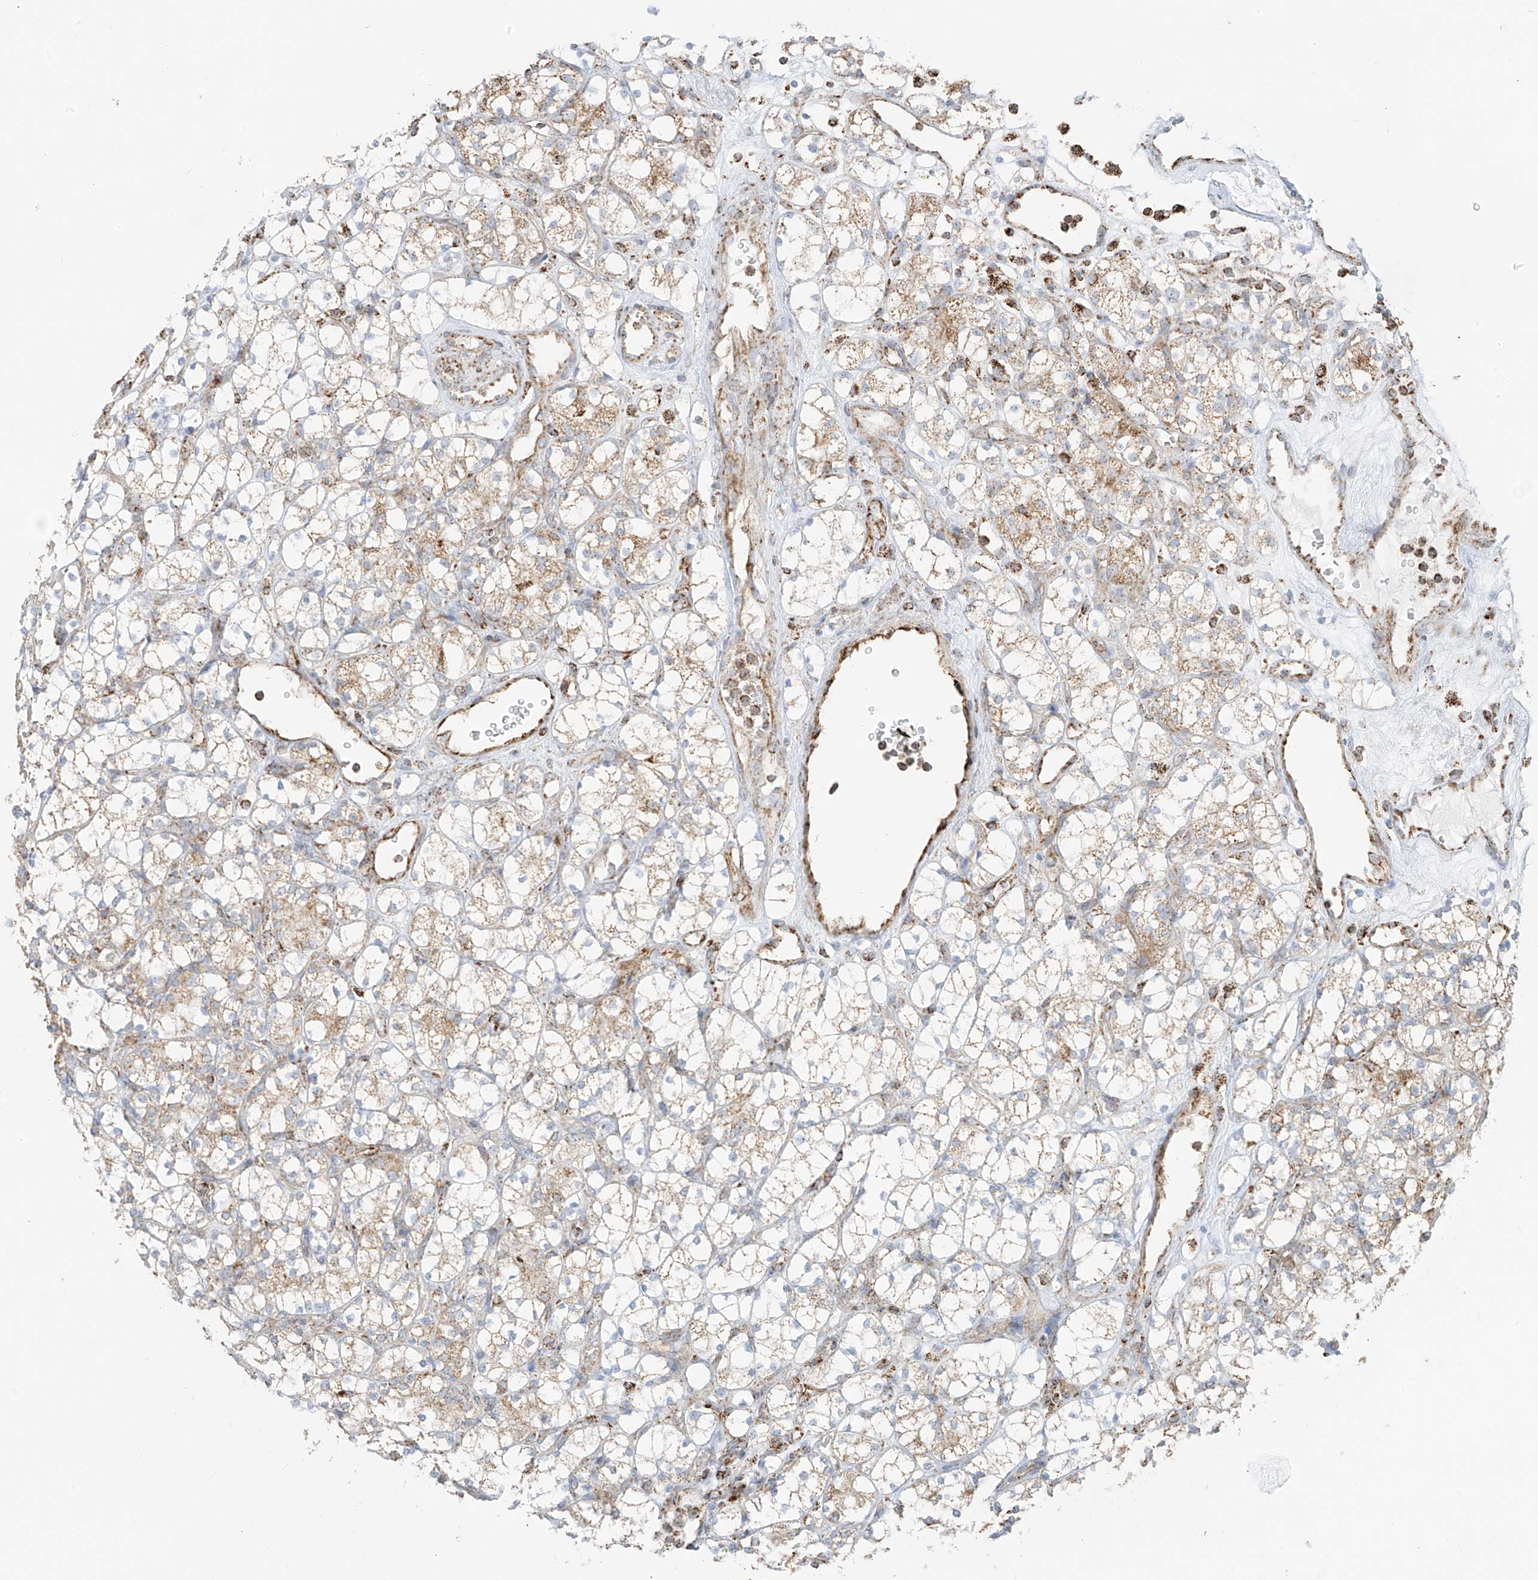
{"staining": {"intensity": "weak", "quantity": "25%-75%", "location": "cytoplasmic/membranous"}, "tissue": "renal cancer", "cell_type": "Tumor cells", "image_type": "cancer", "snomed": [{"axis": "morphology", "description": "Adenocarcinoma, NOS"}, {"axis": "topography", "description": "Kidney"}], "caption": "Immunohistochemistry (DAB) staining of renal cancer demonstrates weak cytoplasmic/membranous protein staining in approximately 25%-75% of tumor cells. Nuclei are stained in blue.", "gene": "ETHE1", "patient": {"sex": "male", "age": 77}}